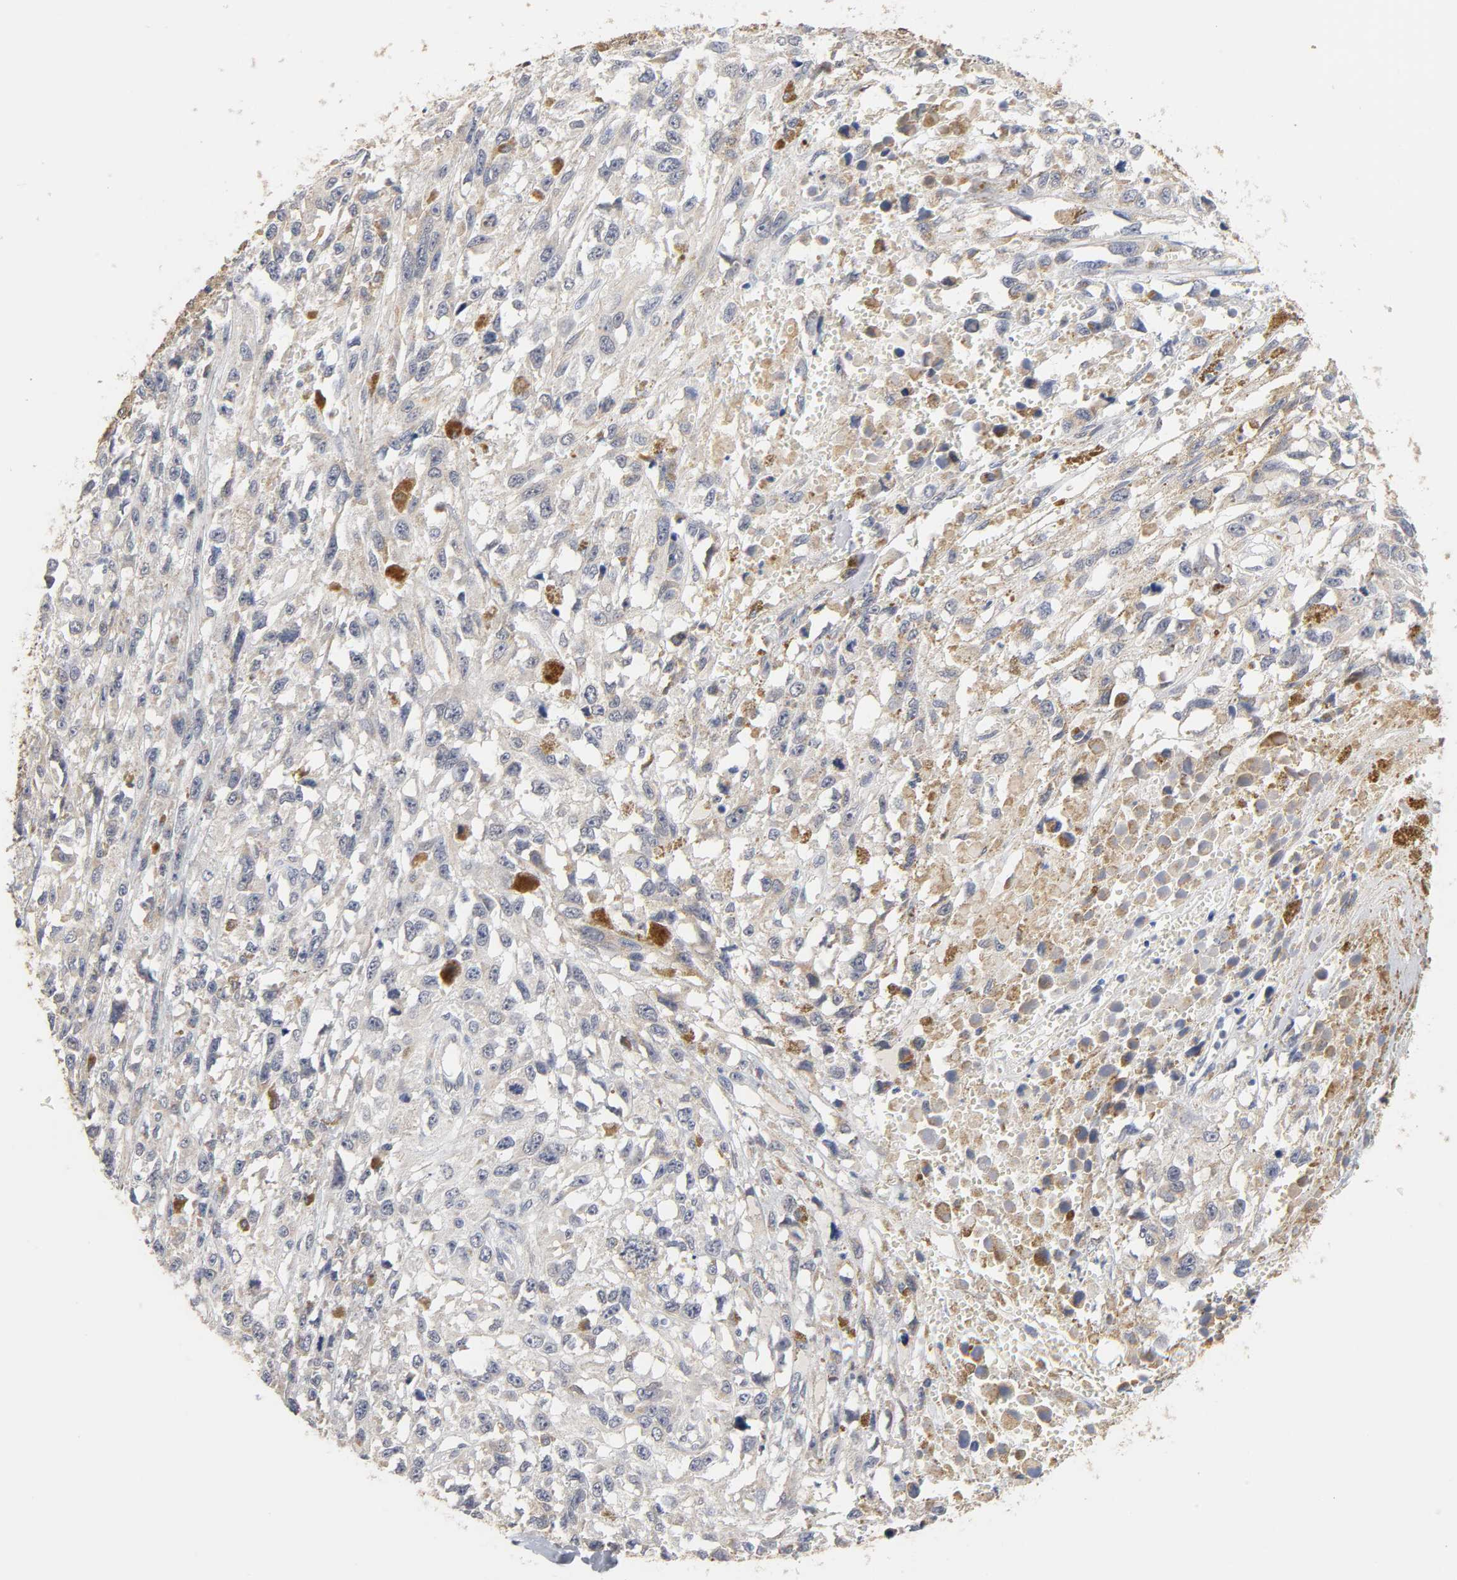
{"staining": {"intensity": "moderate", "quantity": "<25%", "location": "cytoplasmic/membranous"}, "tissue": "melanoma", "cell_type": "Tumor cells", "image_type": "cancer", "snomed": [{"axis": "morphology", "description": "Malignant melanoma, Metastatic site"}, {"axis": "topography", "description": "Lymph node"}], "caption": "High-magnification brightfield microscopy of melanoma stained with DAB (3,3'-diaminobenzidine) (brown) and counterstained with hematoxylin (blue). tumor cells exhibit moderate cytoplasmic/membranous expression is seen in about<25% of cells.", "gene": "GSTZ1", "patient": {"sex": "male", "age": 59}}